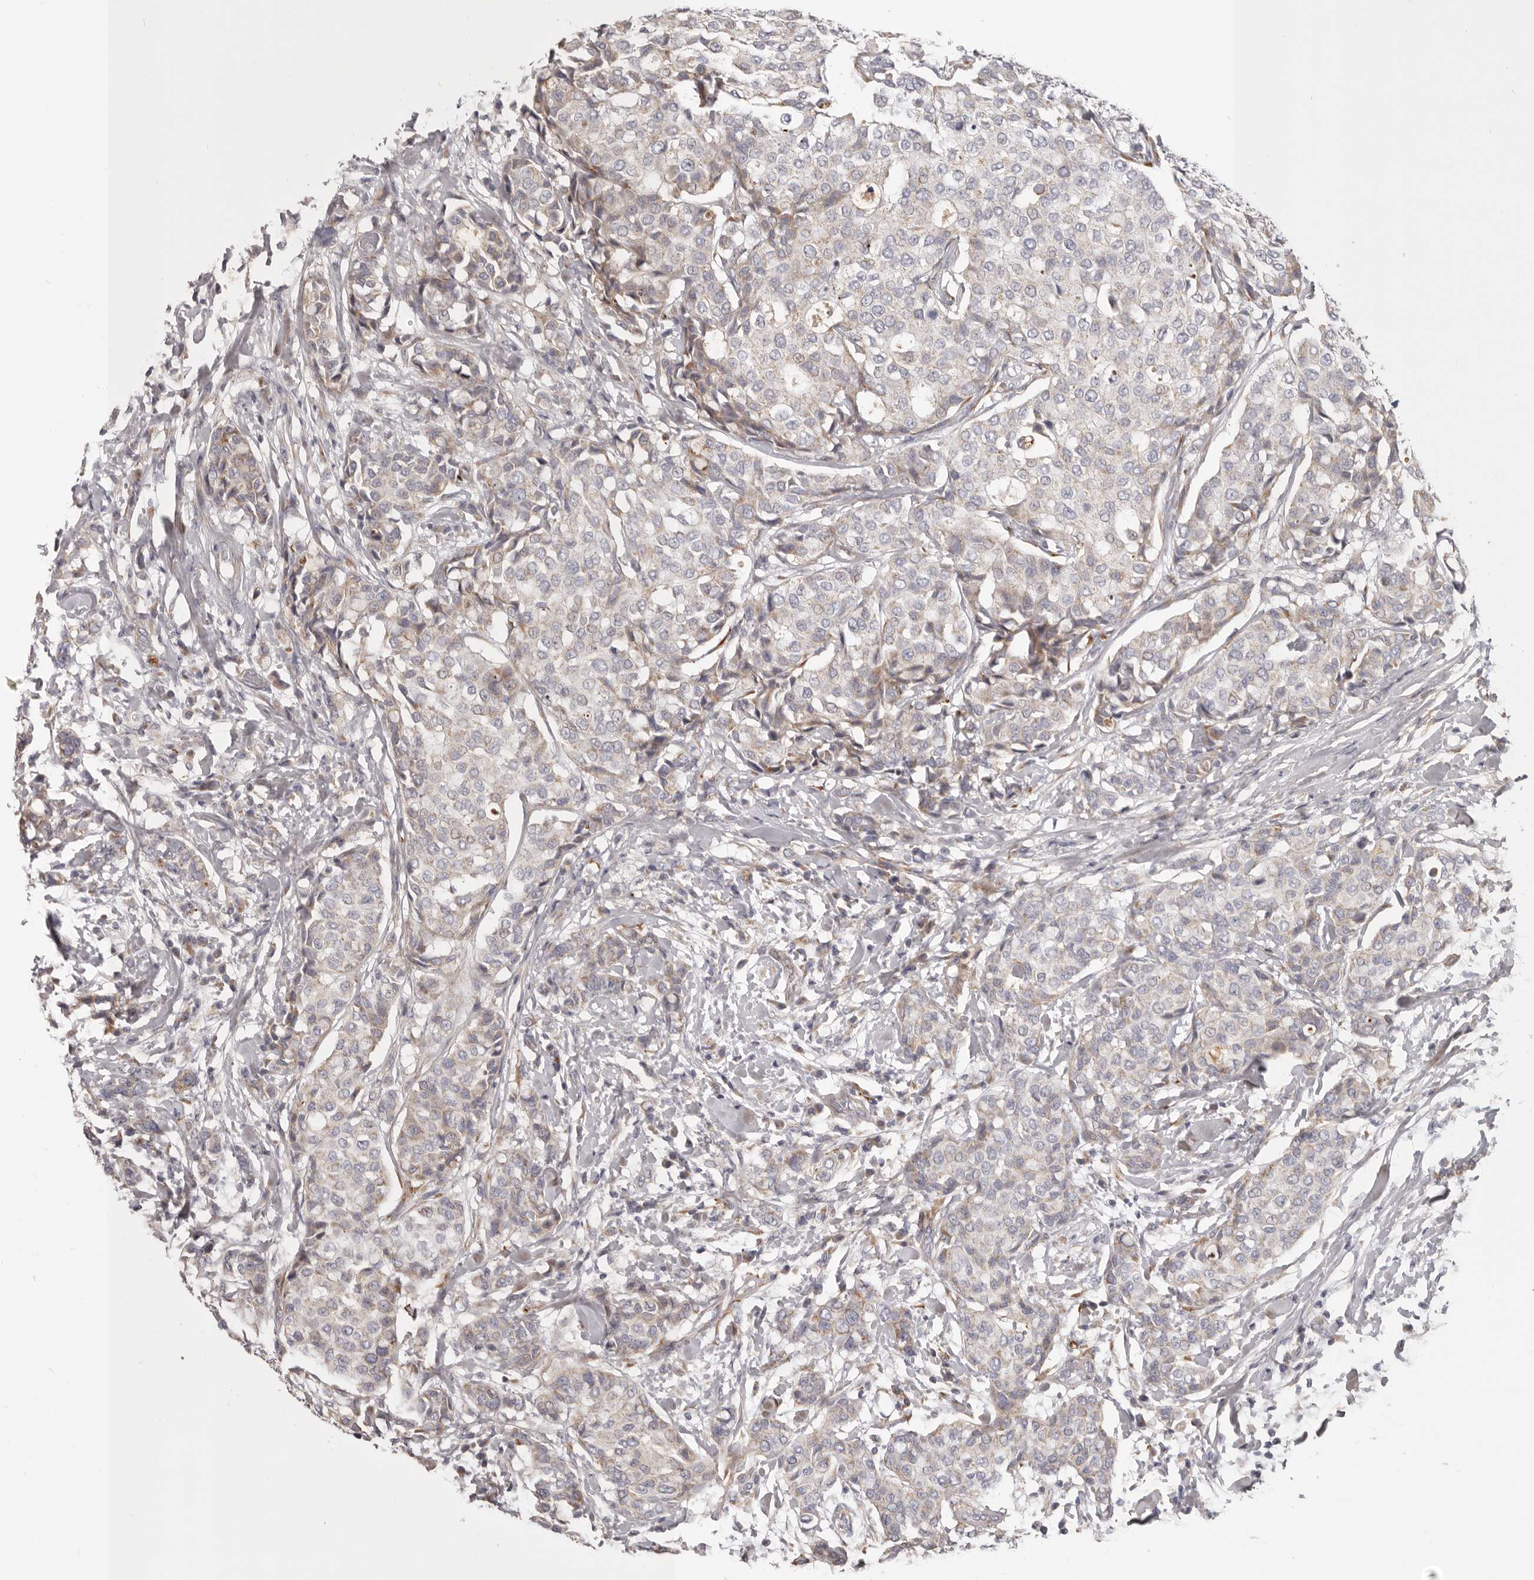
{"staining": {"intensity": "weak", "quantity": "<25%", "location": "cytoplasmic/membranous"}, "tissue": "breast cancer", "cell_type": "Tumor cells", "image_type": "cancer", "snomed": [{"axis": "morphology", "description": "Duct carcinoma"}, {"axis": "topography", "description": "Breast"}], "caption": "An IHC image of breast cancer (intraductal carcinoma) is shown. There is no staining in tumor cells of breast cancer (intraductal carcinoma). (DAB IHC with hematoxylin counter stain).", "gene": "MRPS10", "patient": {"sex": "female", "age": 27}}